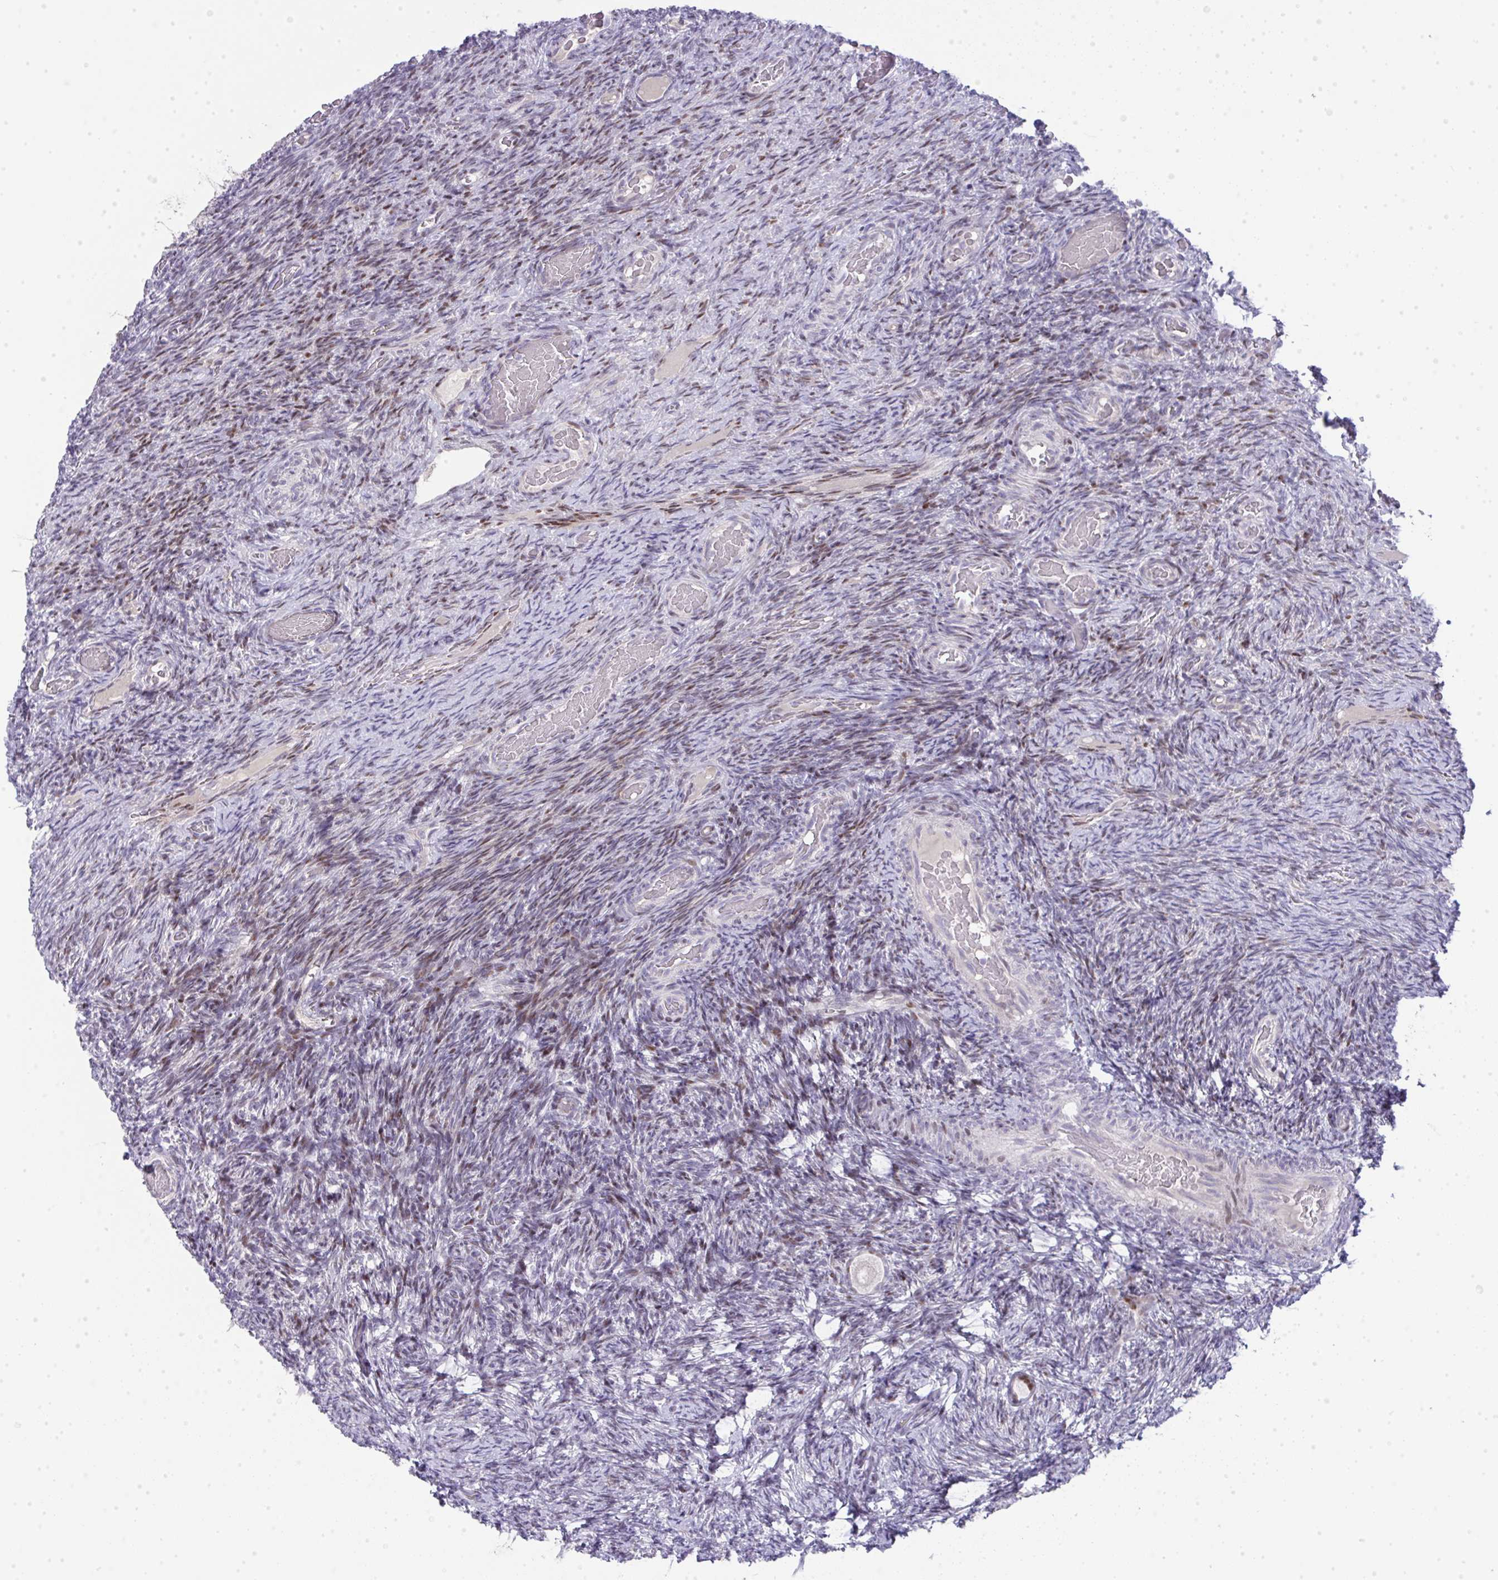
{"staining": {"intensity": "negative", "quantity": "none", "location": "none"}, "tissue": "ovary", "cell_type": "Follicle cells", "image_type": "normal", "snomed": [{"axis": "morphology", "description": "Normal tissue, NOS"}, {"axis": "topography", "description": "Ovary"}], "caption": "Photomicrograph shows no significant protein expression in follicle cells of normal ovary. (IHC, brightfield microscopy, high magnification).", "gene": "GALNT16", "patient": {"sex": "female", "age": 34}}